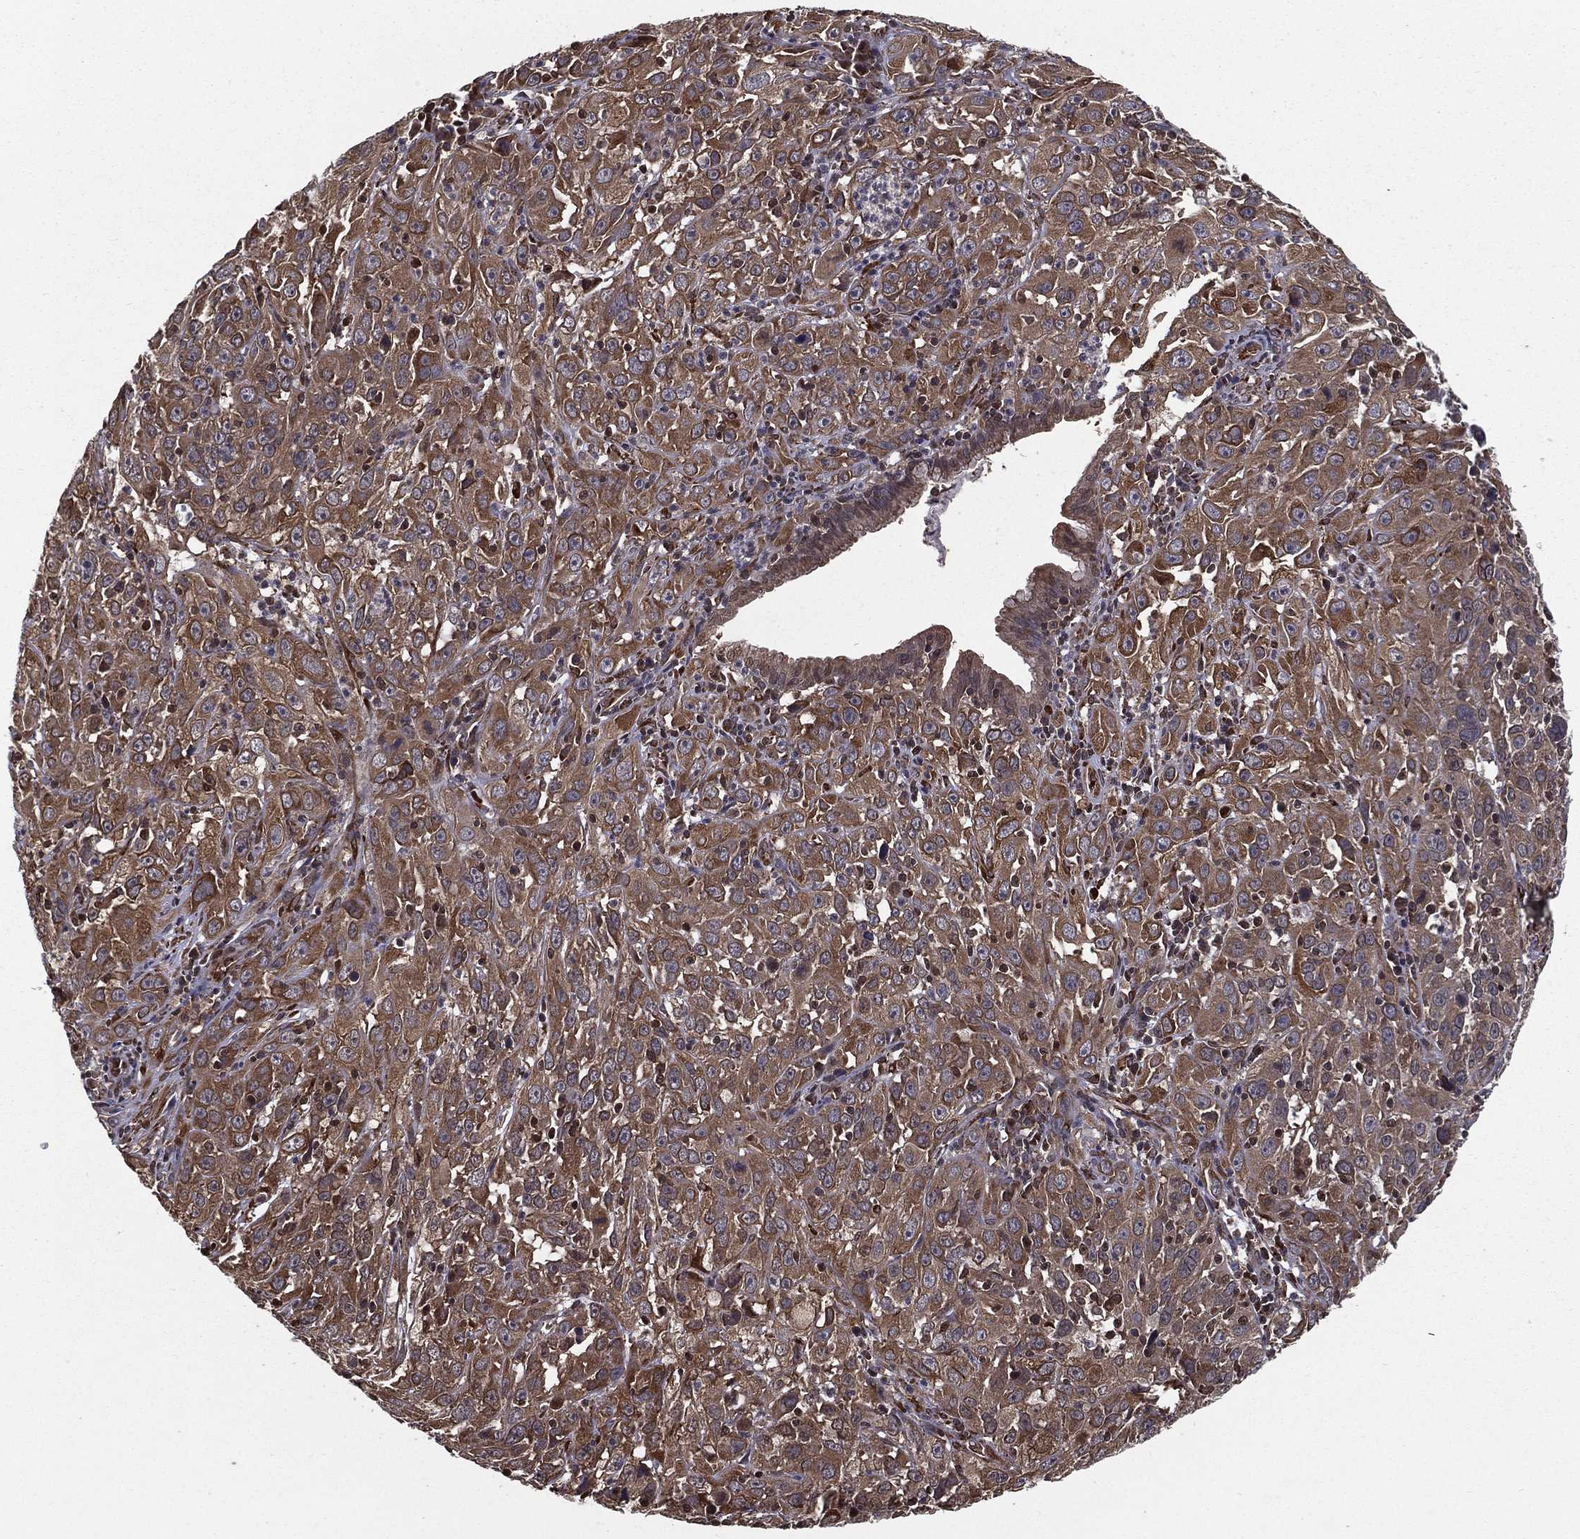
{"staining": {"intensity": "moderate", "quantity": ">75%", "location": "cytoplasmic/membranous"}, "tissue": "cervical cancer", "cell_type": "Tumor cells", "image_type": "cancer", "snomed": [{"axis": "morphology", "description": "Squamous cell carcinoma, NOS"}, {"axis": "topography", "description": "Cervix"}], "caption": "Cervical cancer (squamous cell carcinoma) was stained to show a protein in brown. There is medium levels of moderate cytoplasmic/membranous expression in about >75% of tumor cells. (DAB (3,3'-diaminobenzidine) IHC with brightfield microscopy, high magnification).", "gene": "CERS2", "patient": {"sex": "female", "age": 32}}